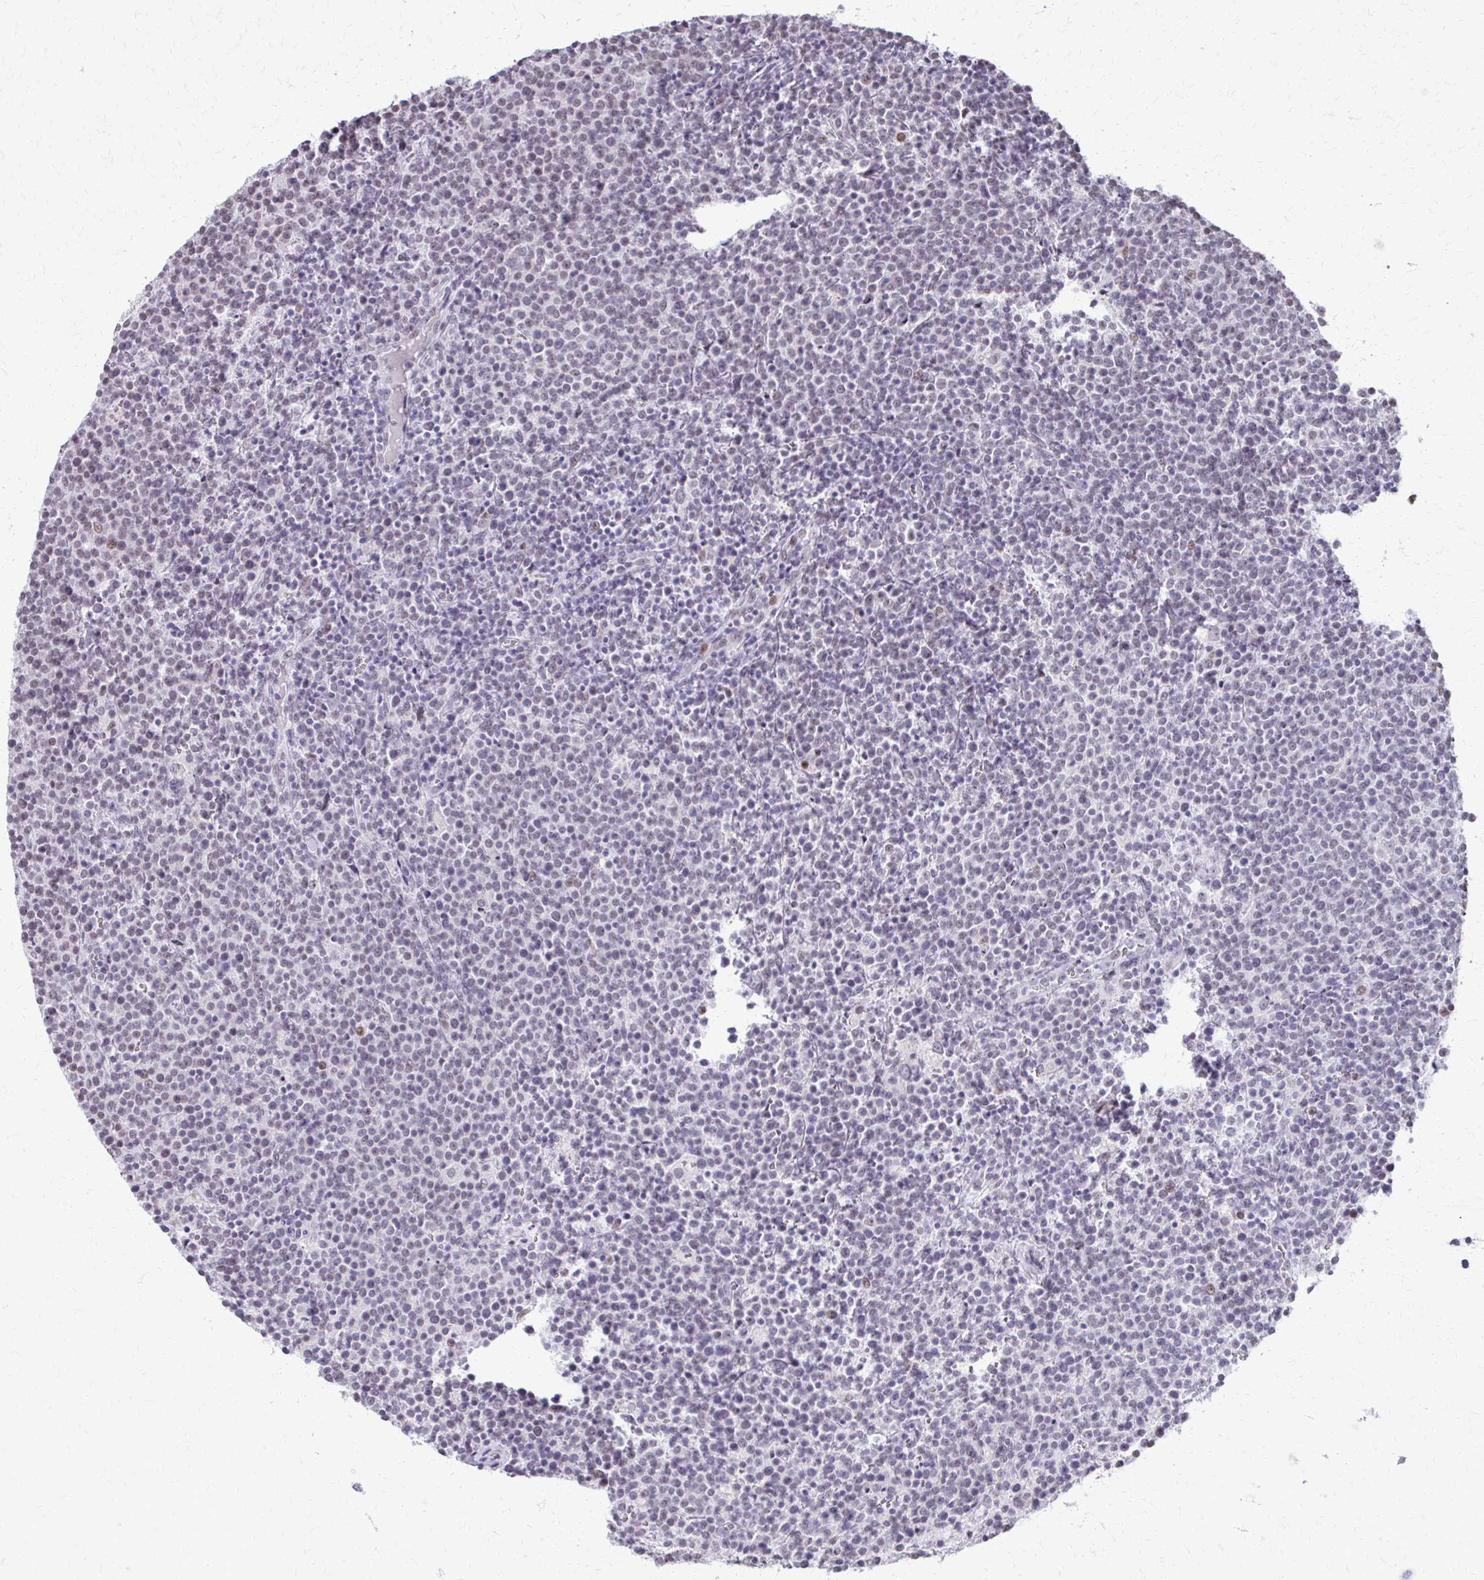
{"staining": {"intensity": "negative", "quantity": "none", "location": "none"}, "tissue": "lymphoma", "cell_type": "Tumor cells", "image_type": "cancer", "snomed": [{"axis": "morphology", "description": "Malignant lymphoma, non-Hodgkin's type, High grade"}, {"axis": "topography", "description": "Lymph node"}], "caption": "This micrograph is of lymphoma stained with immunohistochemistry (IHC) to label a protein in brown with the nuclei are counter-stained blue. There is no staining in tumor cells.", "gene": "SS18", "patient": {"sex": "male", "age": 61}}